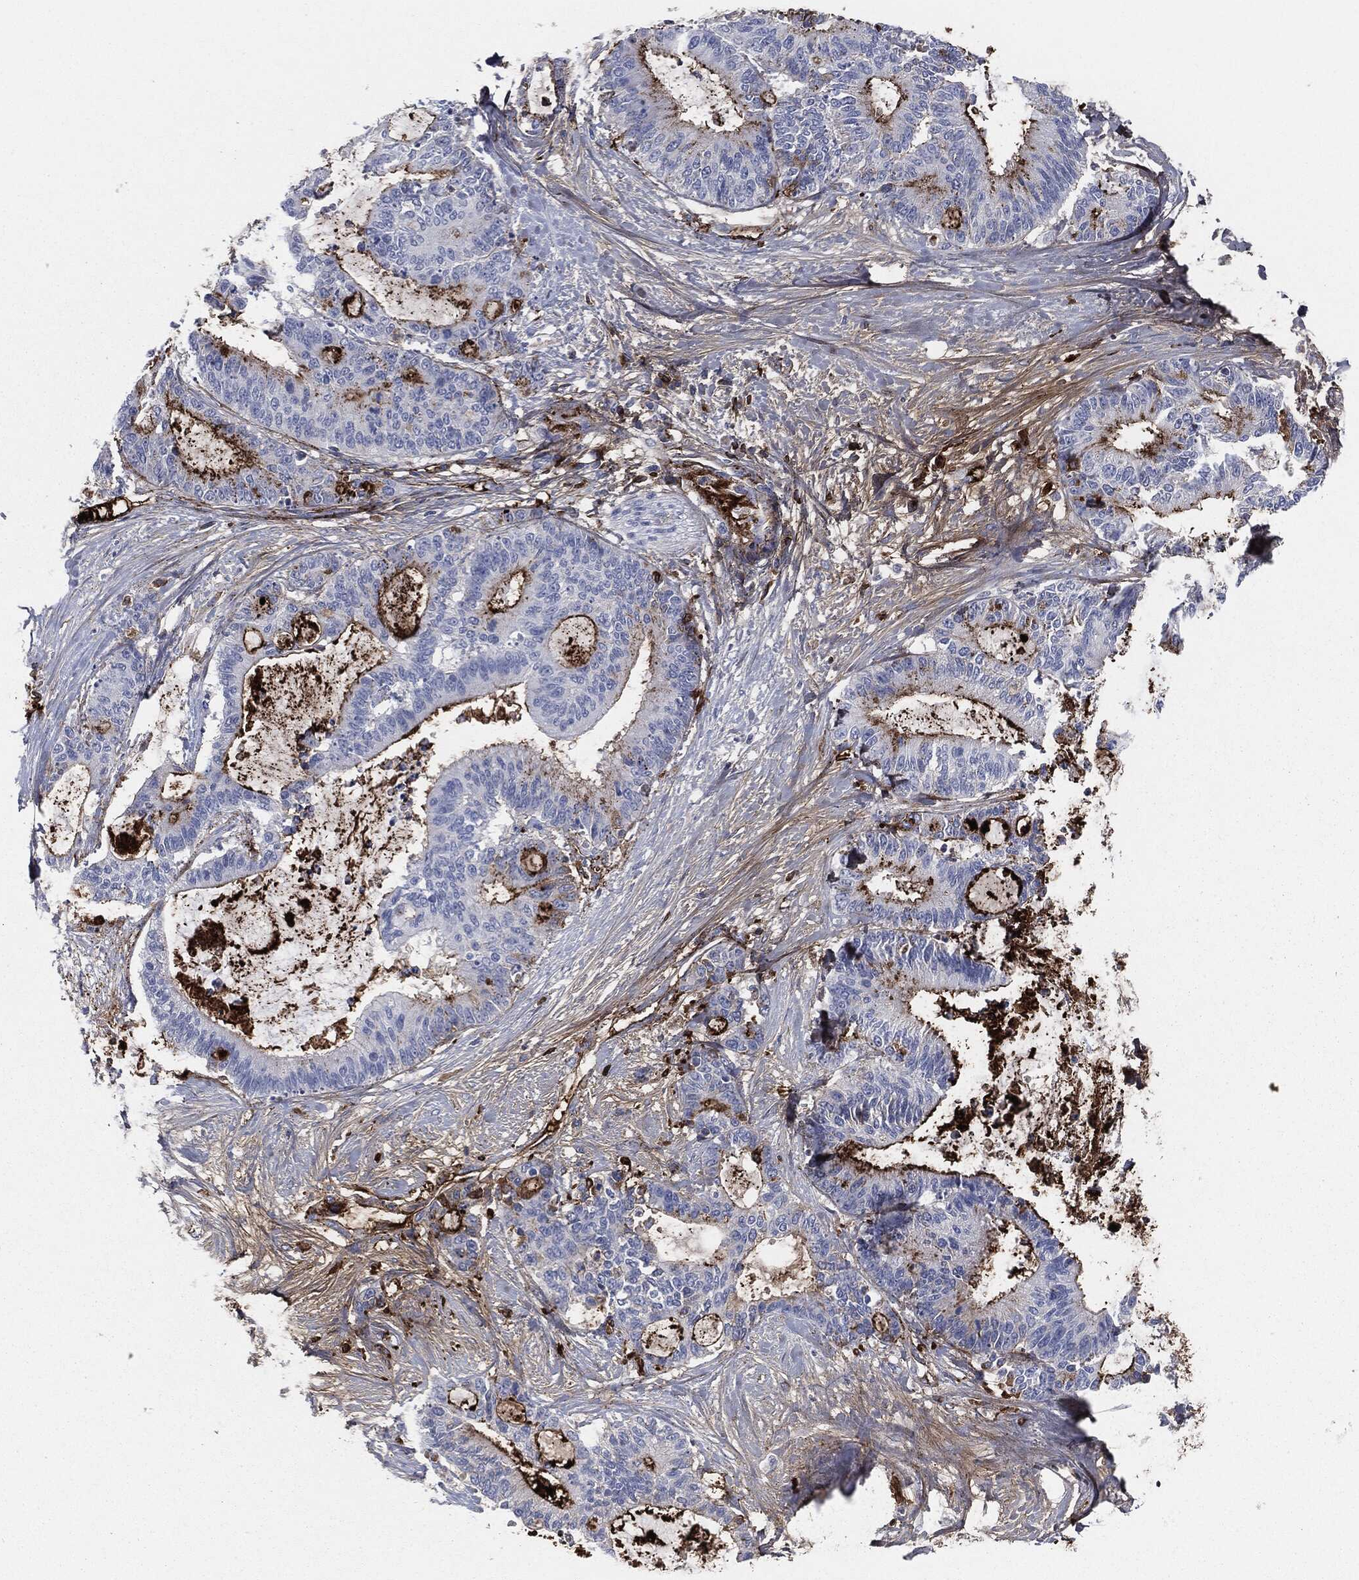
{"staining": {"intensity": "negative", "quantity": "none", "location": "none"}, "tissue": "liver cancer", "cell_type": "Tumor cells", "image_type": "cancer", "snomed": [{"axis": "morphology", "description": "Cholangiocarcinoma"}, {"axis": "topography", "description": "Liver"}], "caption": "DAB (3,3'-diaminobenzidine) immunohistochemical staining of human liver cholangiocarcinoma reveals no significant staining in tumor cells. (DAB (3,3'-diaminobenzidine) immunohistochemistry (IHC) visualized using brightfield microscopy, high magnification).", "gene": "APOB", "patient": {"sex": "female", "age": 73}}